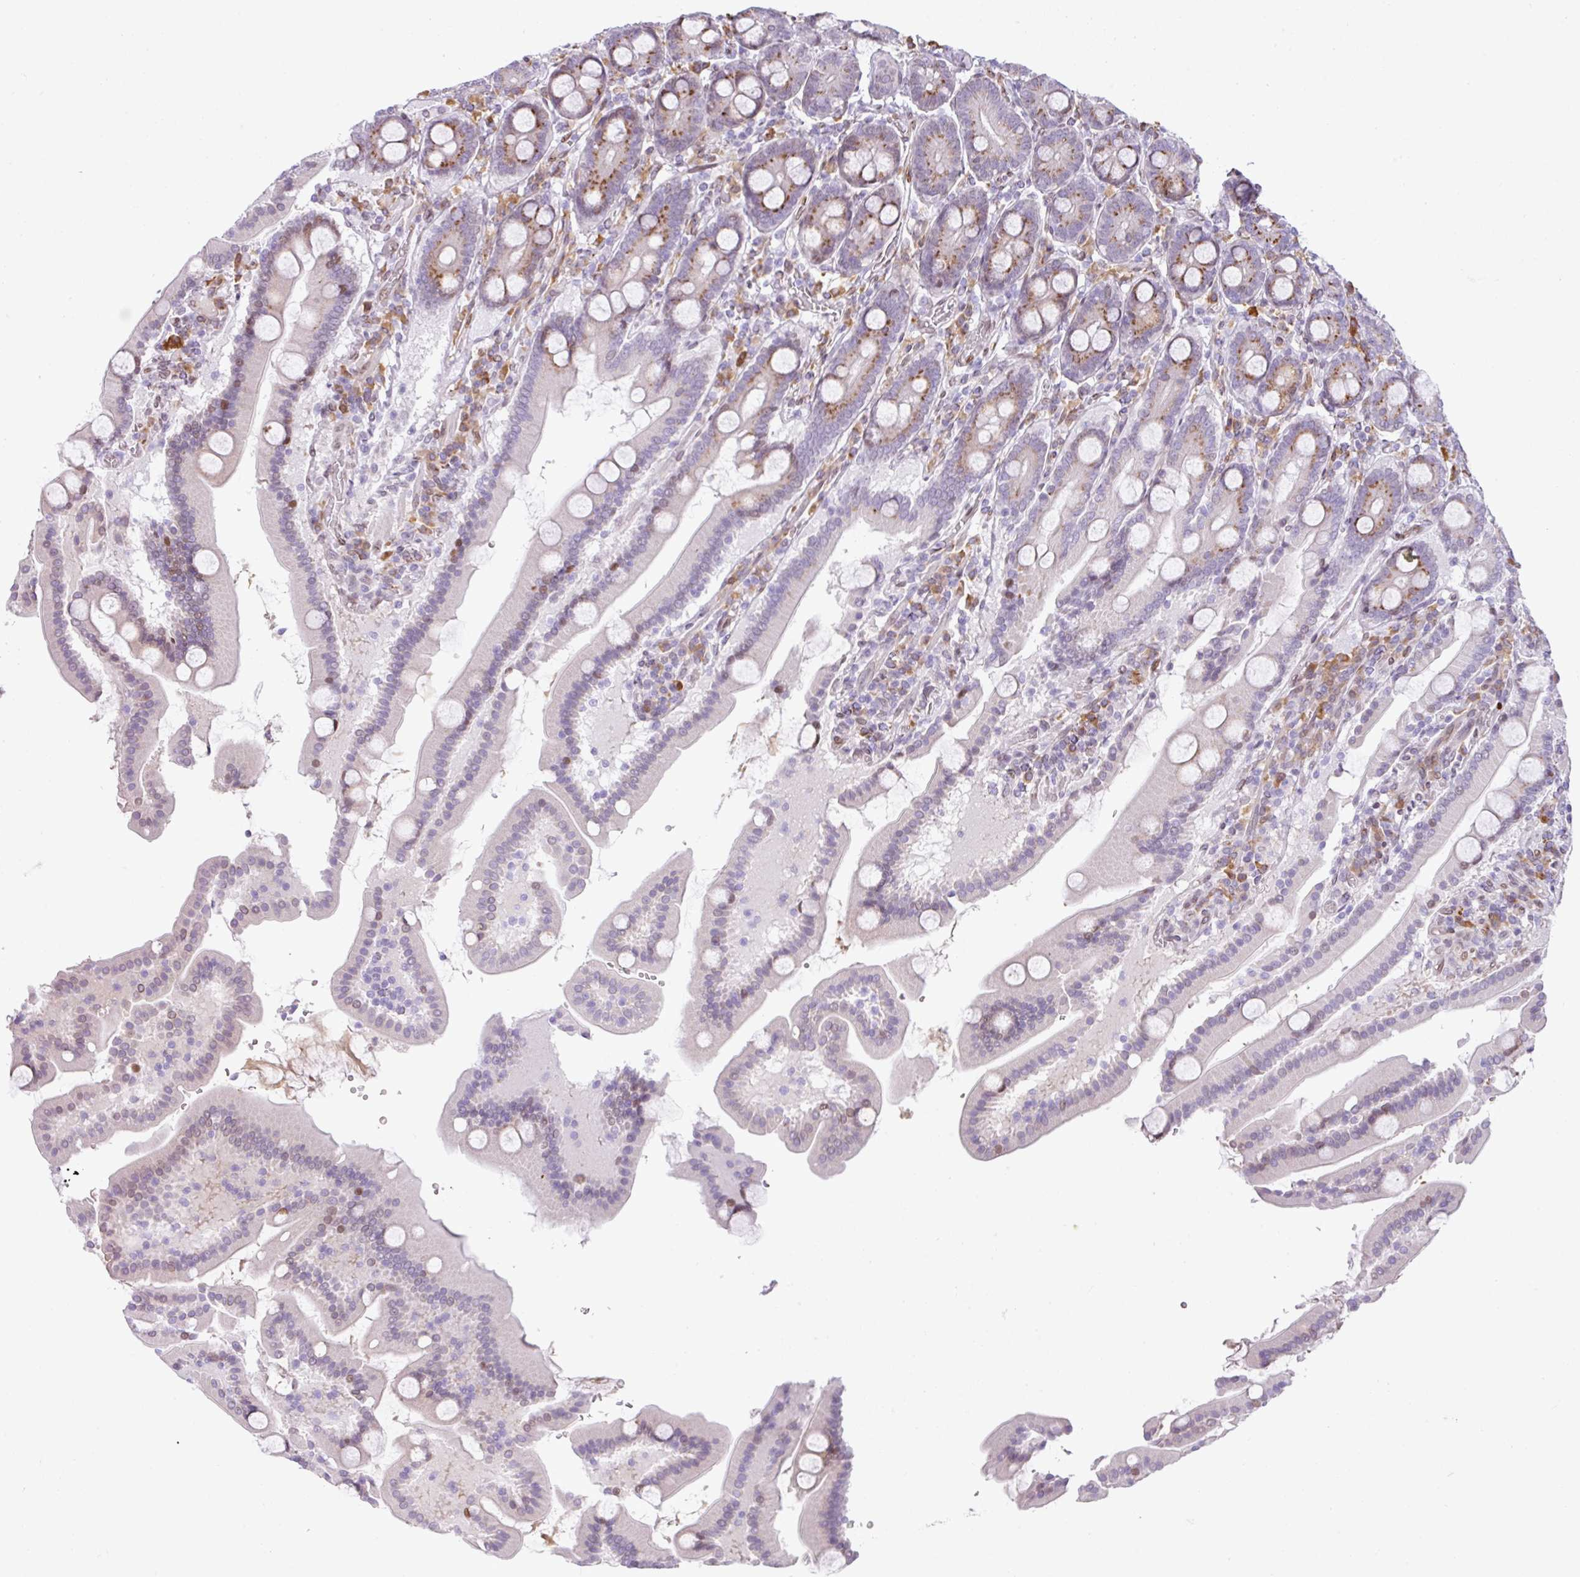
{"staining": {"intensity": "moderate", "quantity": "25%-75%", "location": "cytoplasmic/membranous,nuclear"}, "tissue": "duodenum", "cell_type": "Glandular cells", "image_type": "normal", "snomed": [{"axis": "morphology", "description": "Normal tissue, NOS"}, {"axis": "topography", "description": "Duodenum"}], "caption": "The histopathology image demonstrates immunohistochemical staining of normal duodenum. There is moderate cytoplasmic/membranous,nuclear positivity is present in about 25%-75% of glandular cells.", "gene": "PLK1", "patient": {"sex": "male", "age": 55}}